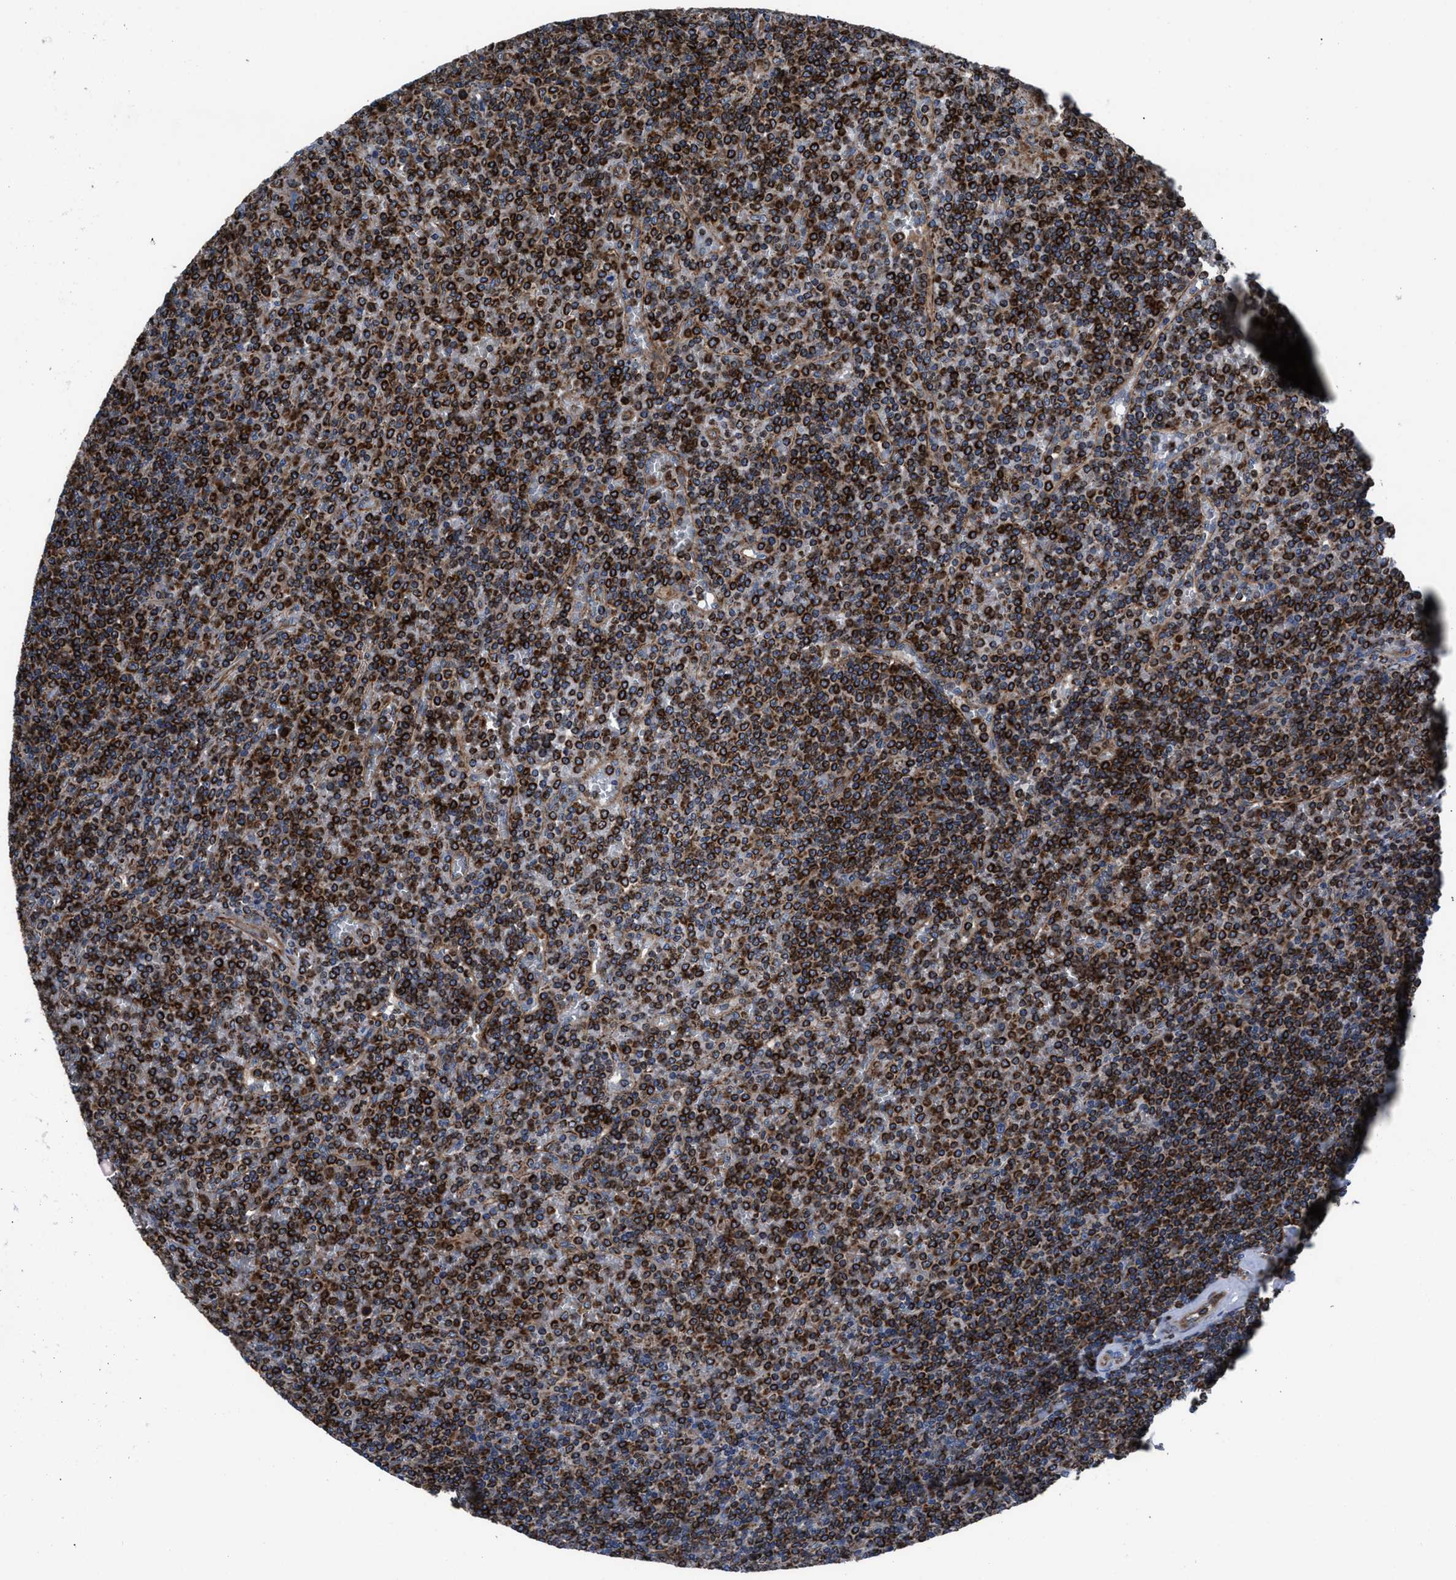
{"staining": {"intensity": "strong", "quantity": "25%-75%", "location": "cytoplasmic/membranous"}, "tissue": "lymphoma", "cell_type": "Tumor cells", "image_type": "cancer", "snomed": [{"axis": "morphology", "description": "Malignant lymphoma, non-Hodgkin's type, Low grade"}, {"axis": "topography", "description": "Spleen"}], "caption": "Low-grade malignant lymphoma, non-Hodgkin's type stained with a brown dye shows strong cytoplasmic/membranous positive staining in approximately 25%-75% of tumor cells.", "gene": "PRR15L", "patient": {"sex": "female", "age": 19}}